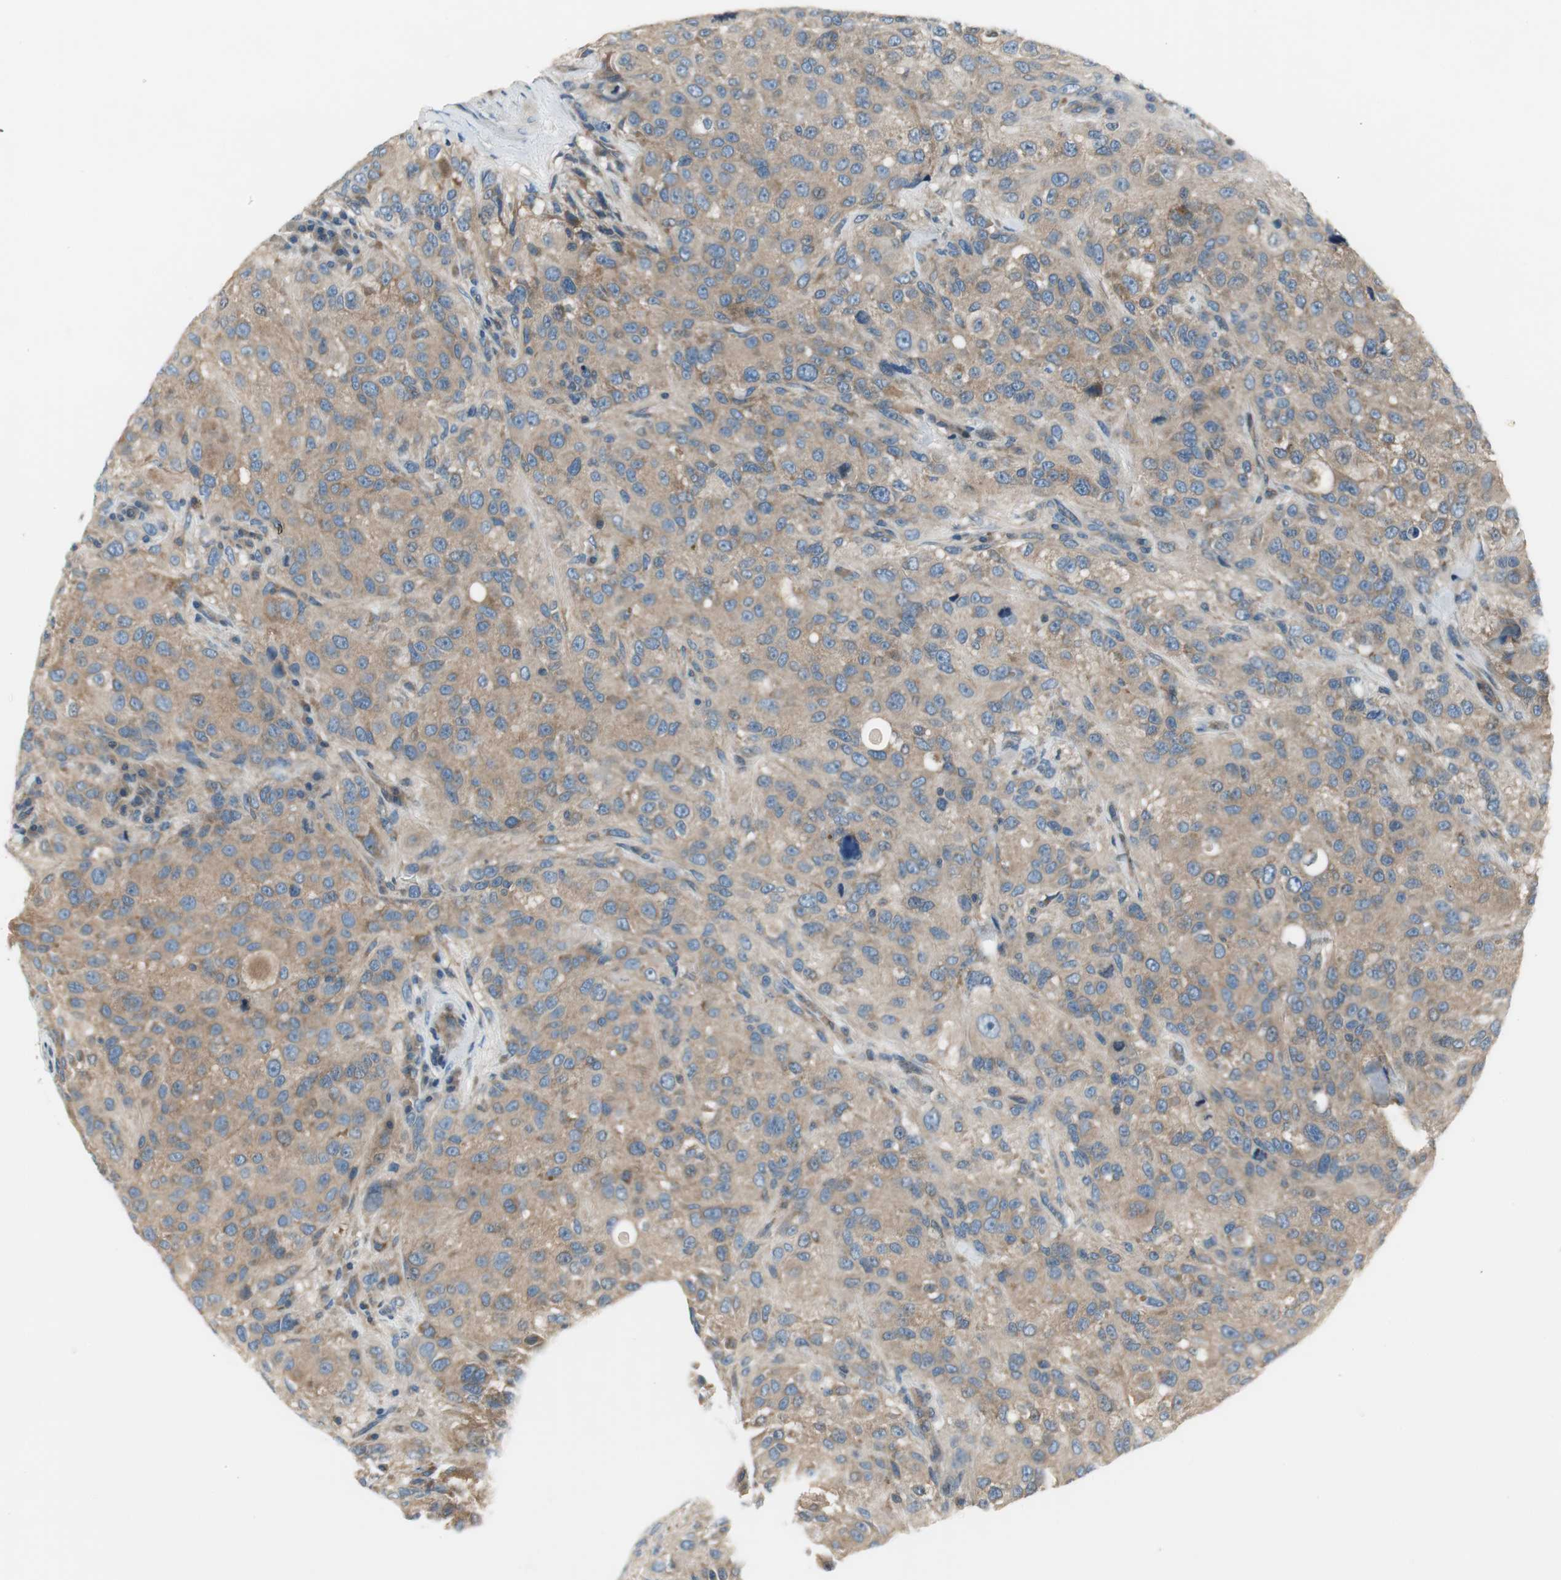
{"staining": {"intensity": "moderate", "quantity": ">75%", "location": "cytoplasmic/membranous"}, "tissue": "melanoma", "cell_type": "Tumor cells", "image_type": "cancer", "snomed": [{"axis": "morphology", "description": "Necrosis, NOS"}, {"axis": "morphology", "description": "Malignant melanoma, NOS"}, {"axis": "topography", "description": "Skin"}], "caption": "This is a micrograph of immunohistochemistry (IHC) staining of melanoma, which shows moderate expression in the cytoplasmic/membranous of tumor cells.", "gene": "PRKAA1", "patient": {"sex": "female", "age": 87}}